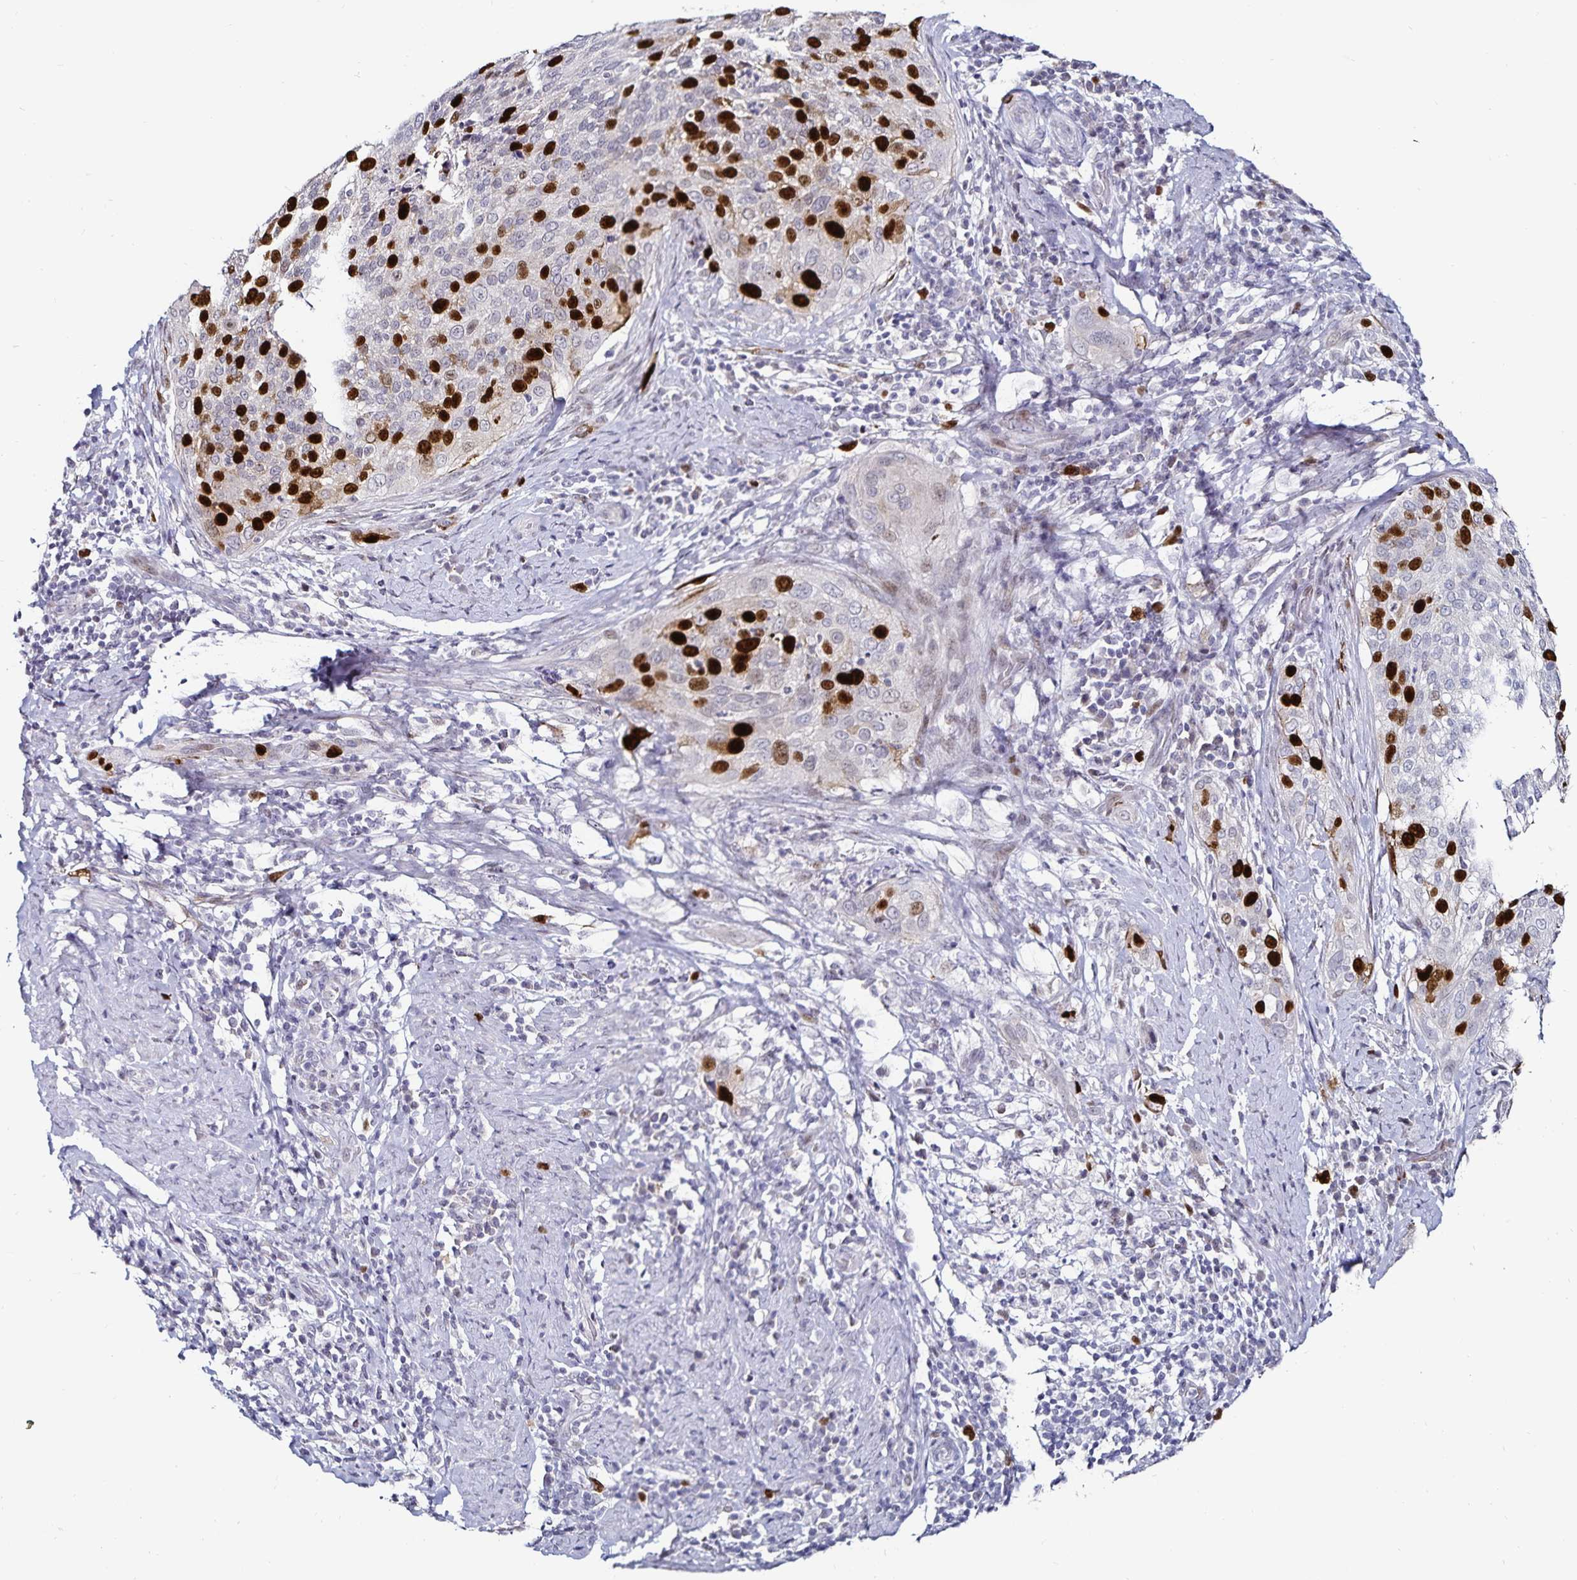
{"staining": {"intensity": "strong", "quantity": "25%-75%", "location": "nuclear"}, "tissue": "cervical cancer", "cell_type": "Tumor cells", "image_type": "cancer", "snomed": [{"axis": "morphology", "description": "Squamous cell carcinoma, NOS"}, {"axis": "topography", "description": "Cervix"}], "caption": "Immunohistochemical staining of squamous cell carcinoma (cervical) displays high levels of strong nuclear staining in approximately 25%-75% of tumor cells. The protein is shown in brown color, while the nuclei are stained blue.", "gene": "ANLN", "patient": {"sex": "female", "age": 38}}